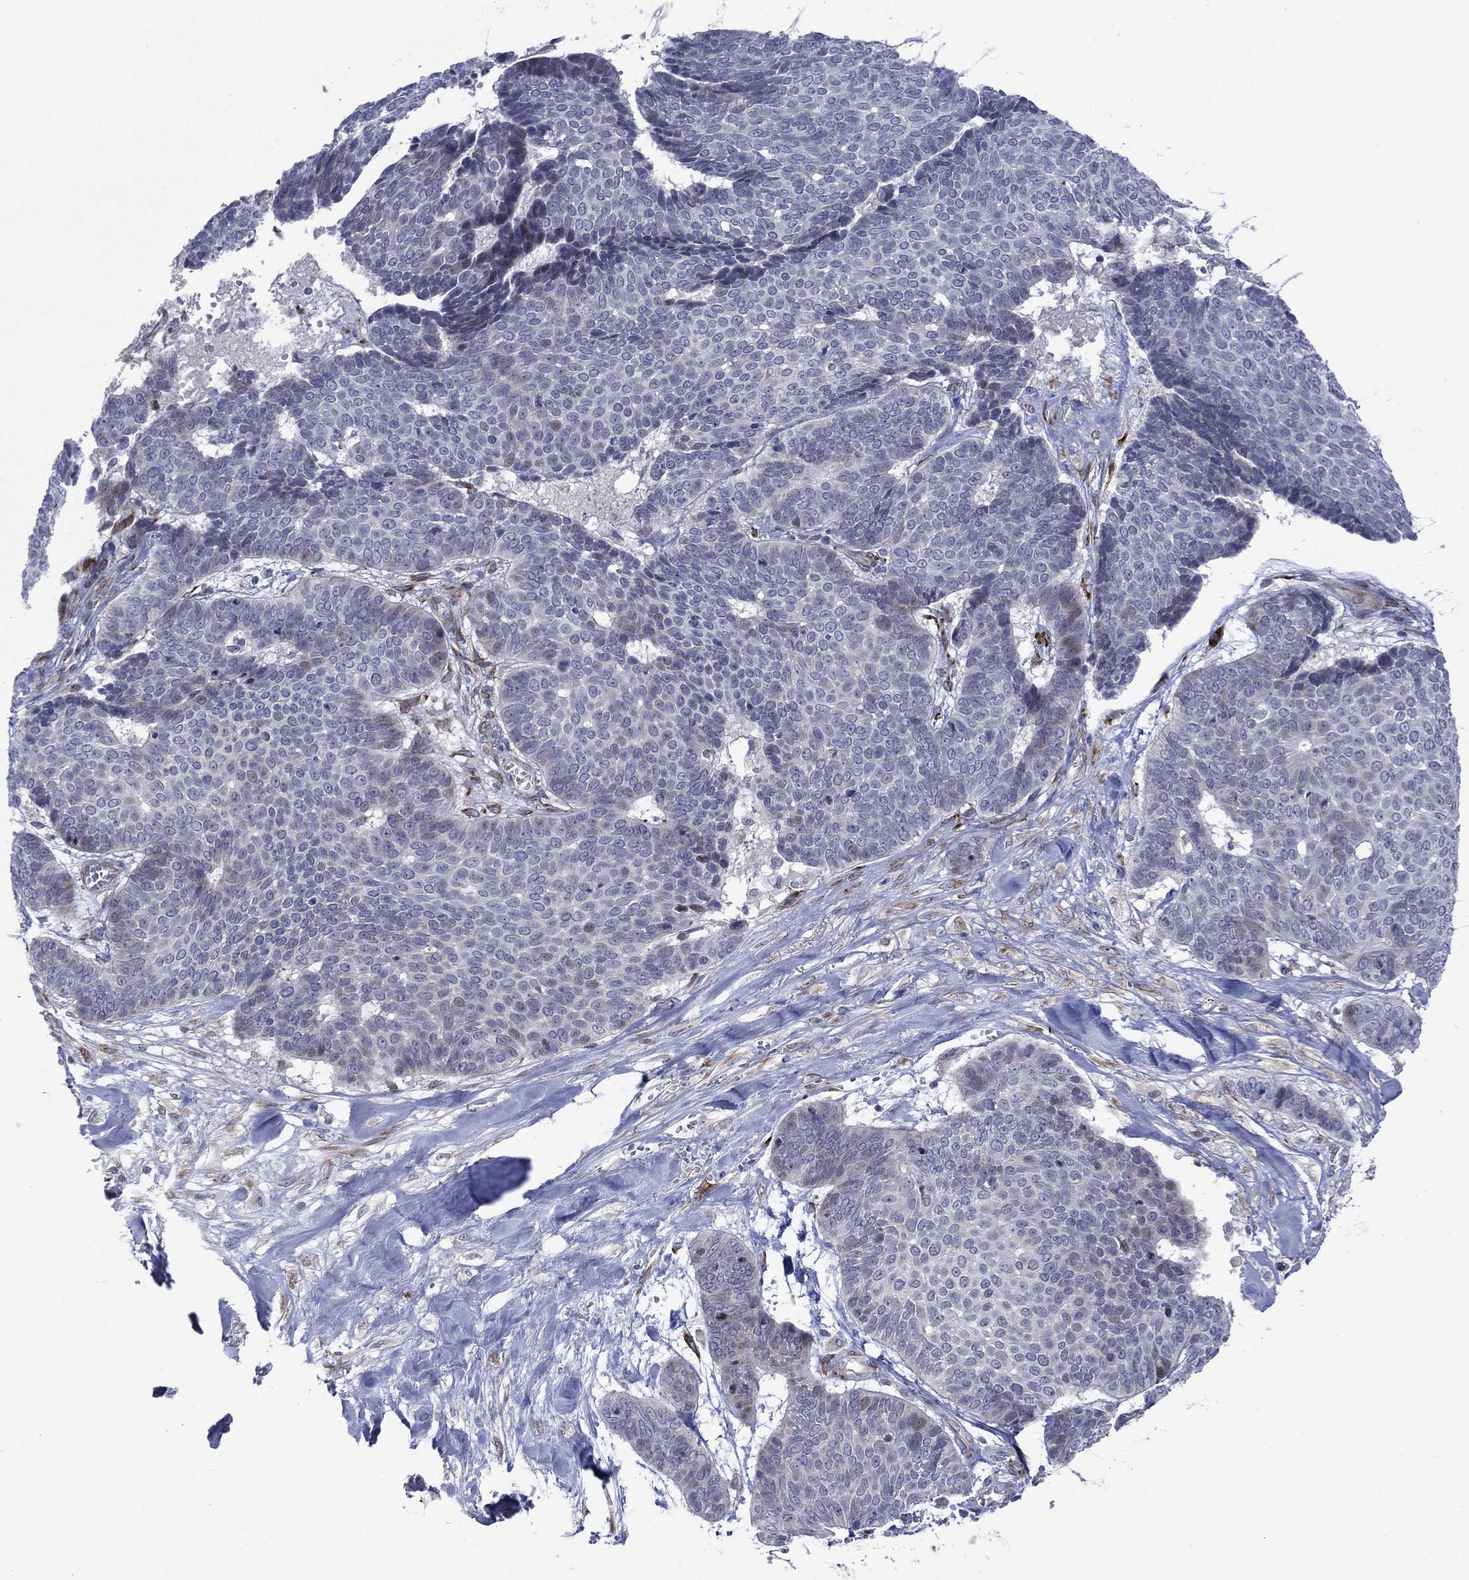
{"staining": {"intensity": "negative", "quantity": "none", "location": "none"}, "tissue": "skin cancer", "cell_type": "Tumor cells", "image_type": "cancer", "snomed": [{"axis": "morphology", "description": "Basal cell carcinoma"}, {"axis": "topography", "description": "Skin"}], "caption": "Immunohistochemical staining of skin cancer reveals no significant positivity in tumor cells. Brightfield microscopy of immunohistochemistry (IHC) stained with DAB (3,3'-diaminobenzidine) (brown) and hematoxylin (blue), captured at high magnification.", "gene": "TTC21B", "patient": {"sex": "male", "age": 86}}